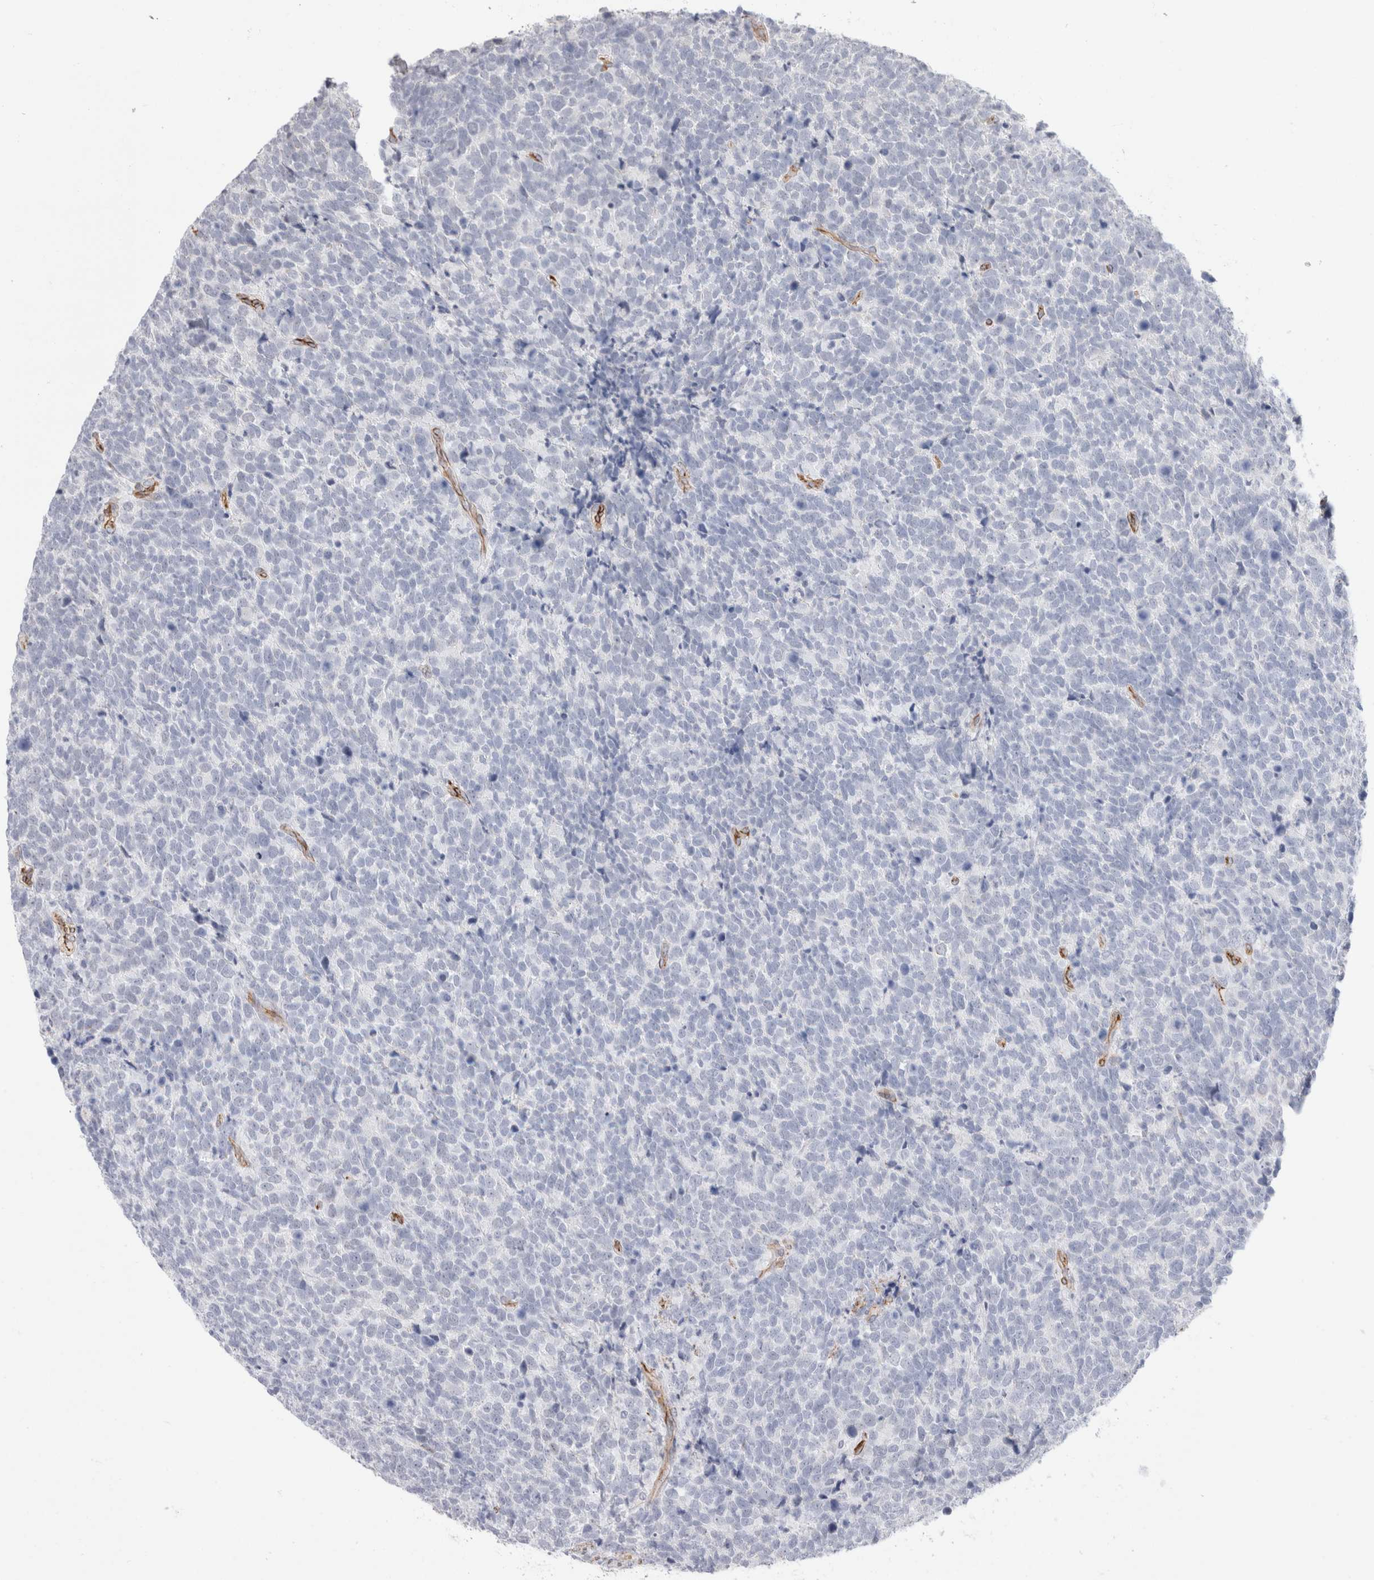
{"staining": {"intensity": "negative", "quantity": "none", "location": "none"}, "tissue": "urothelial cancer", "cell_type": "Tumor cells", "image_type": "cancer", "snomed": [{"axis": "morphology", "description": "Urothelial carcinoma, High grade"}, {"axis": "topography", "description": "Urinary bladder"}], "caption": "This is an immunohistochemistry histopathology image of high-grade urothelial carcinoma. There is no expression in tumor cells.", "gene": "CAAP1", "patient": {"sex": "female", "age": 82}}